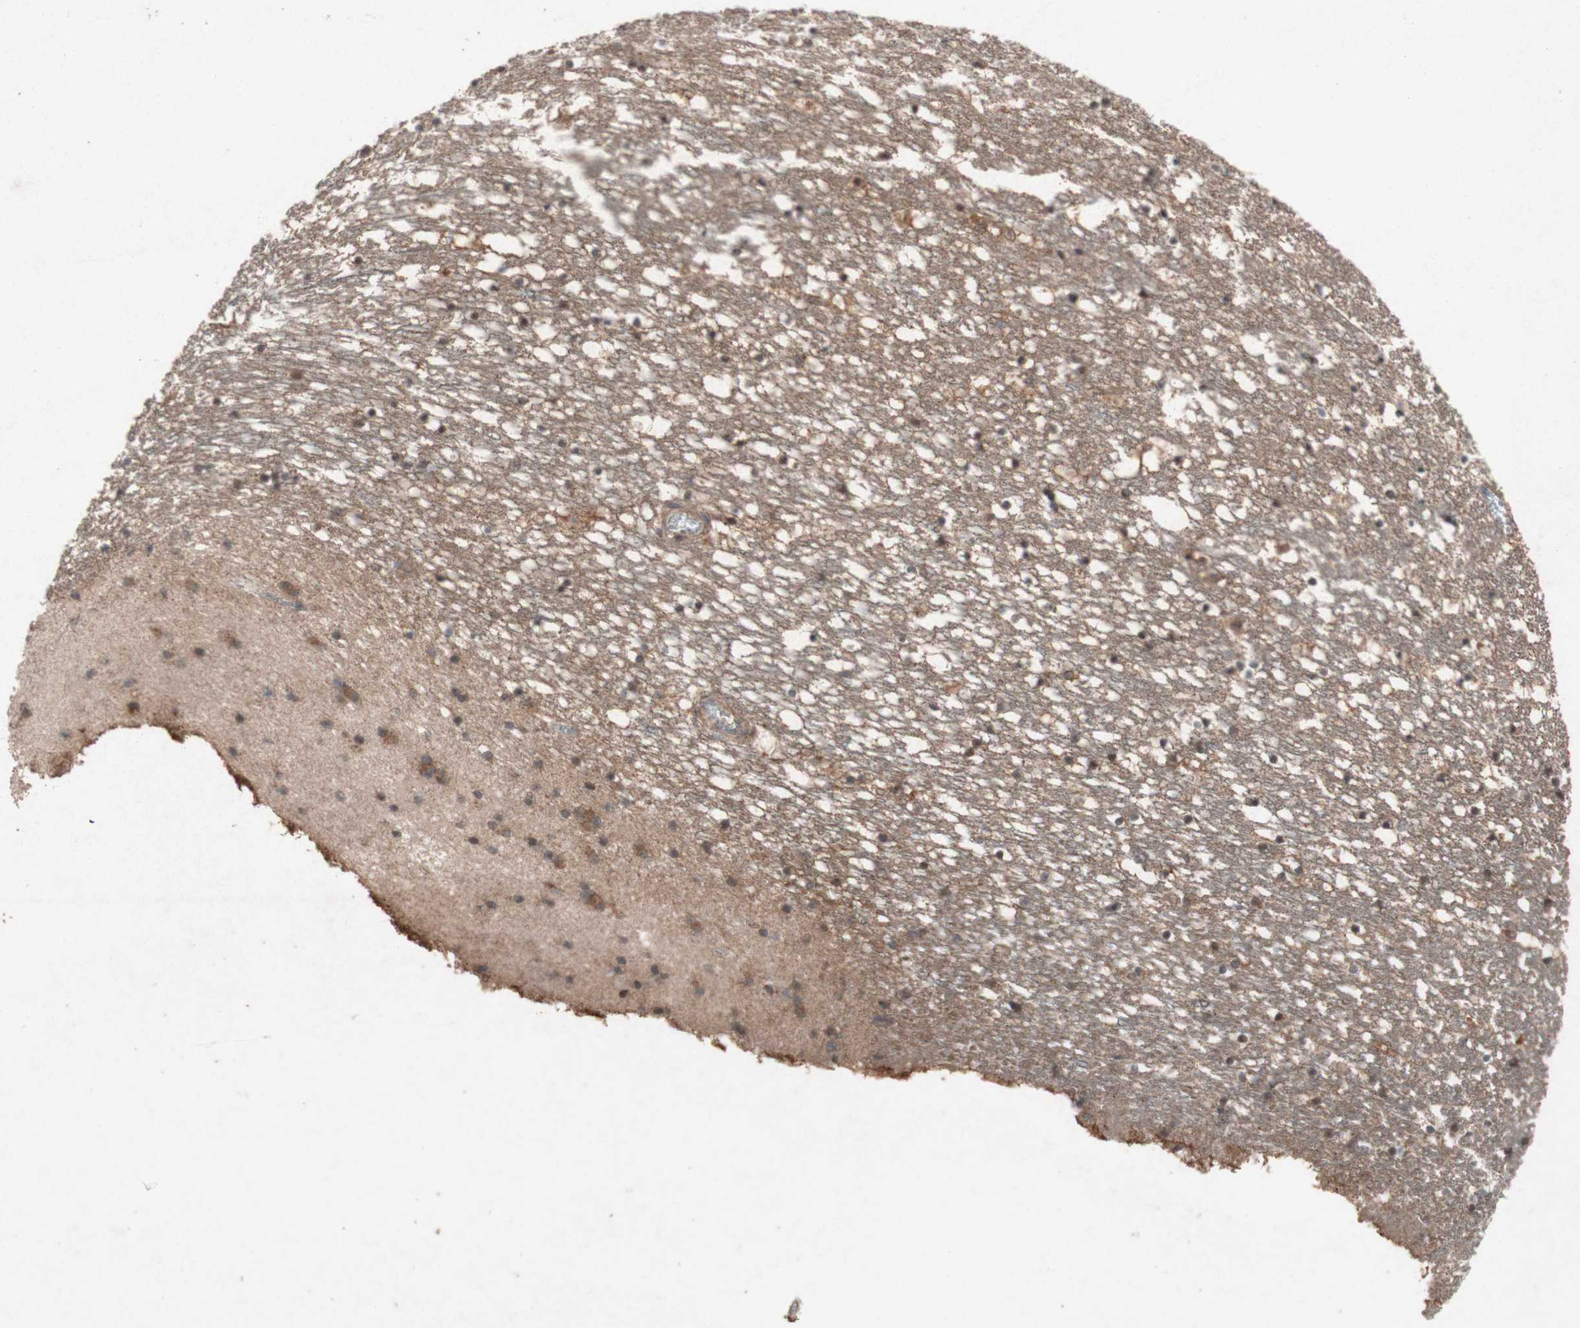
{"staining": {"intensity": "moderate", "quantity": ">75%", "location": "cytoplasmic/membranous"}, "tissue": "caudate", "cell_type": "Glial cells", "image_type": "normal", "snomed": [{"axis": "morphology", "description": "Normal tissue, NOS"}, {"axis": "topography", "description": "Lateral ventricle wall"}], "caption": "Glial cells exhibit moderate cytoplasmic/membranous positivity in approximately >75% of cells in unremarkable caudate.", "gene": "ATP6V1F", "patient": {"sex": "male", "age": 45}}